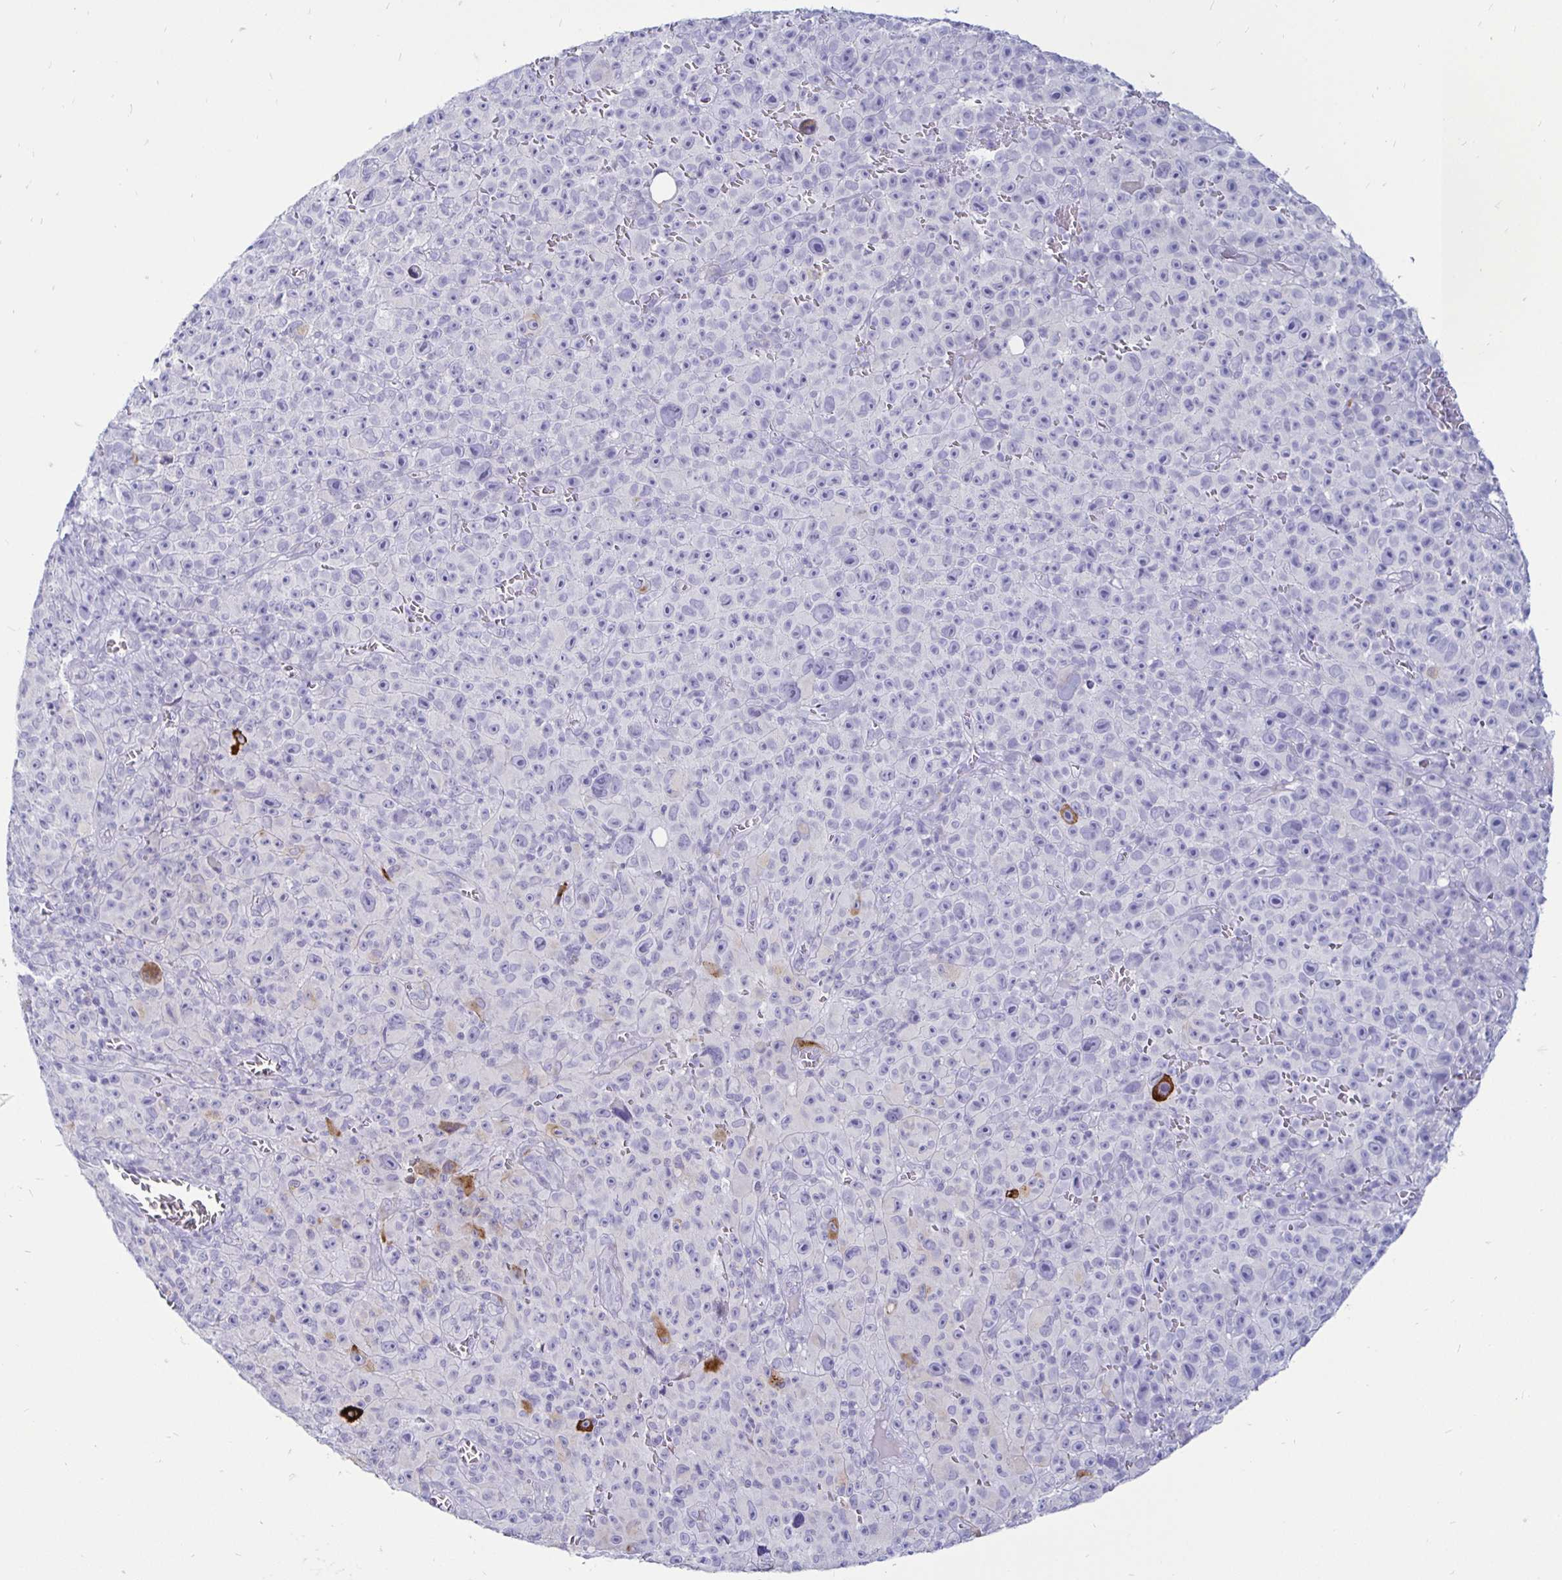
{"staining": {"intensity": "strong", "quantity": "<25%", "location": "cytoplasmic/membranous"}, "tissue": "melanoma", "cell_type": "Tumor cells", "image_type": "cancer", "snomed": [{"axis": "morphology", "description": "Malignant melanoma, NOS"}, {"axis": "topography", "description": "Skin"}], "caption": "The histopathology image exhibits immunohistochemical staining of melanoma. There is strong cytoplasmic/membranous staining is identified in approximately <25% of tumor cells.", "gene": "TIMP1", "patient": {"sex": "female", "age": 82}}